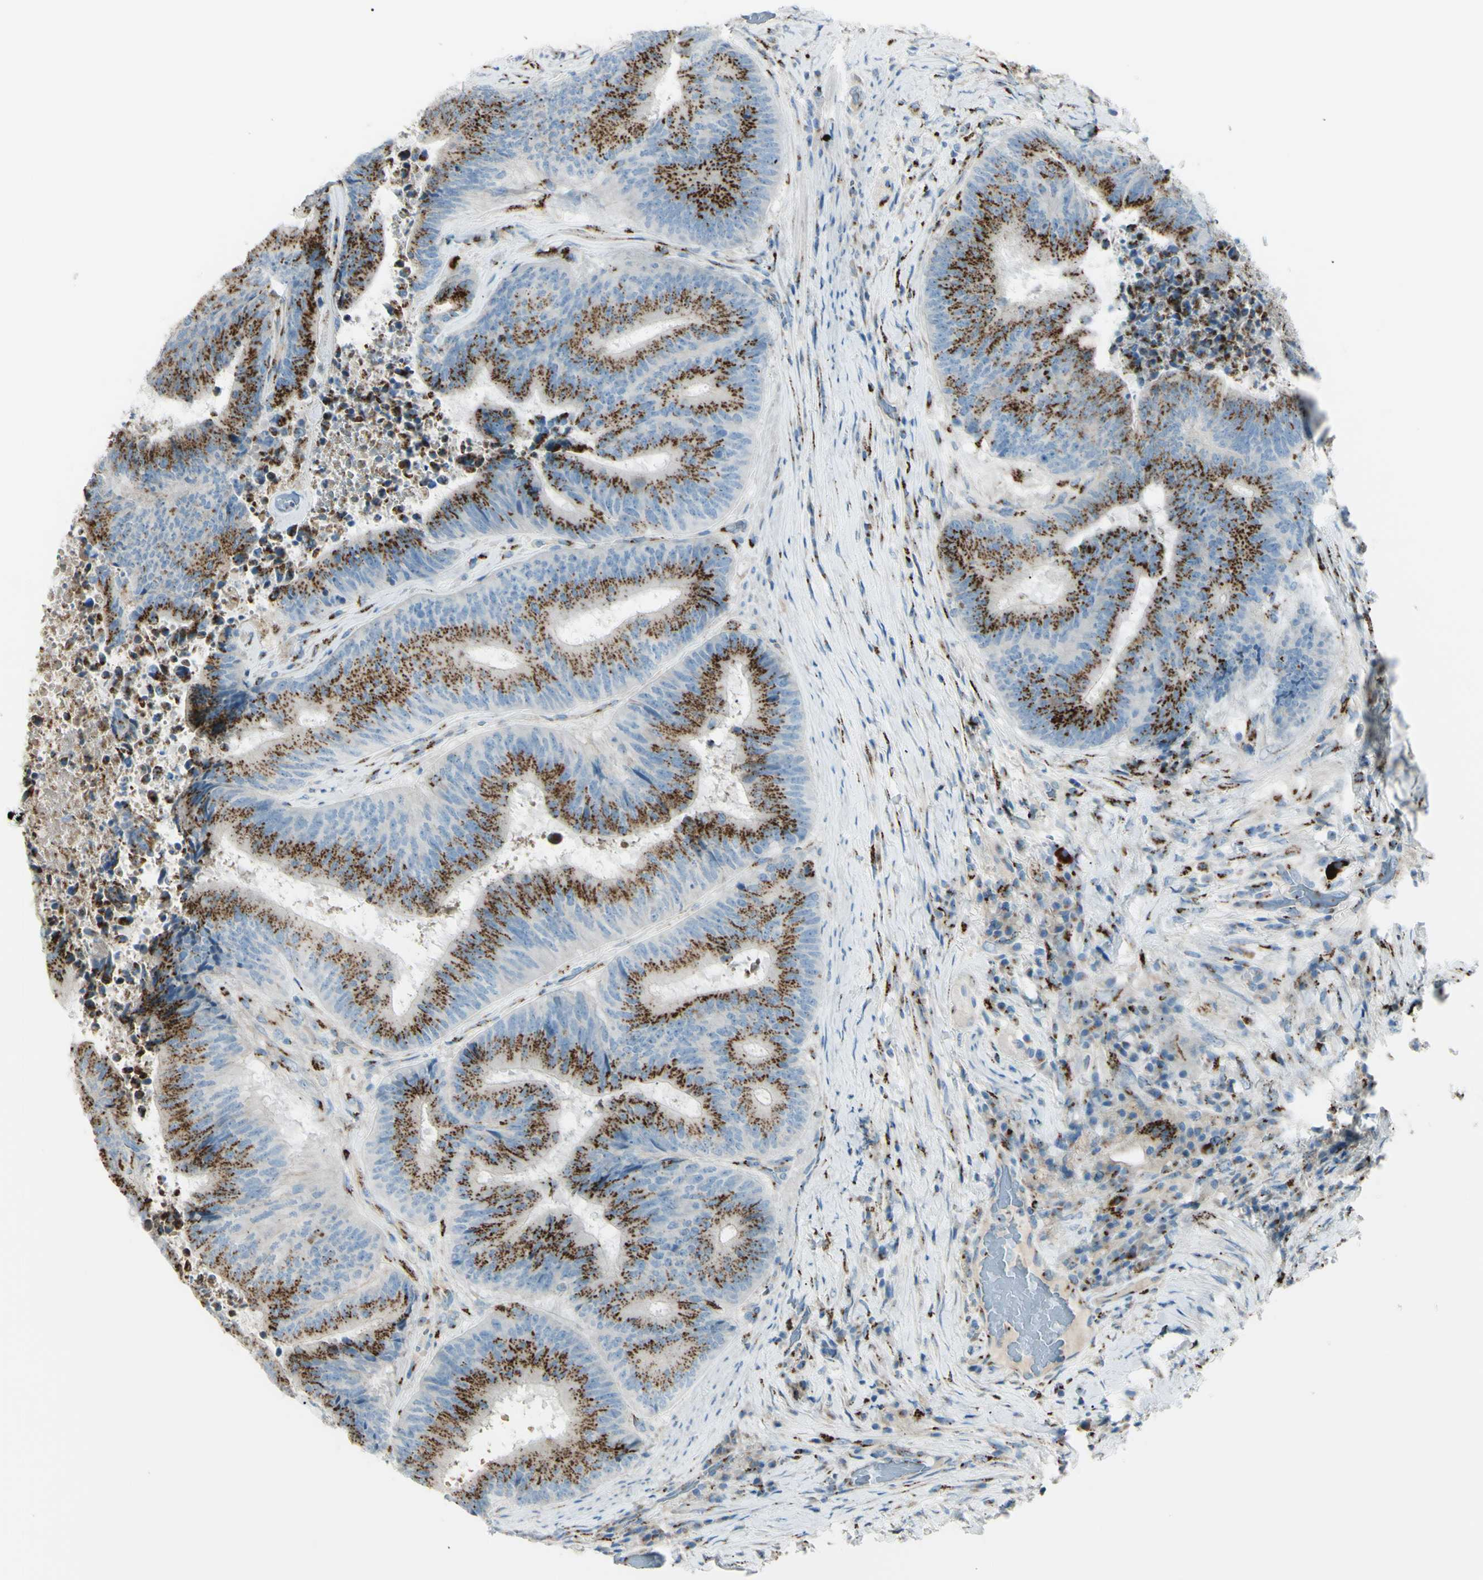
{"staining": {"intensity": "strong", "quantity": ">75%", "location": "cytoplasmic/membranous"}, "tissue": "colorectal cancer", "cell_type": "Tumor cells", "image_type": "cancer", "snomed": [{"axis": "morphology", "description": "Adenocarcinoma, NOS"}, {"axis": "topography", "description": "Rectum"}], "caption": "This image reveals colorectal cancer stained with immunohistochemistry to label a protein in brown. The cytoplasmic/membranous of tumor cells show strong positivity for the protein. Nuclei are counter-stained blue.", "gene": "B4GALT1", "patient": {"sex": "male", "age": 72}}